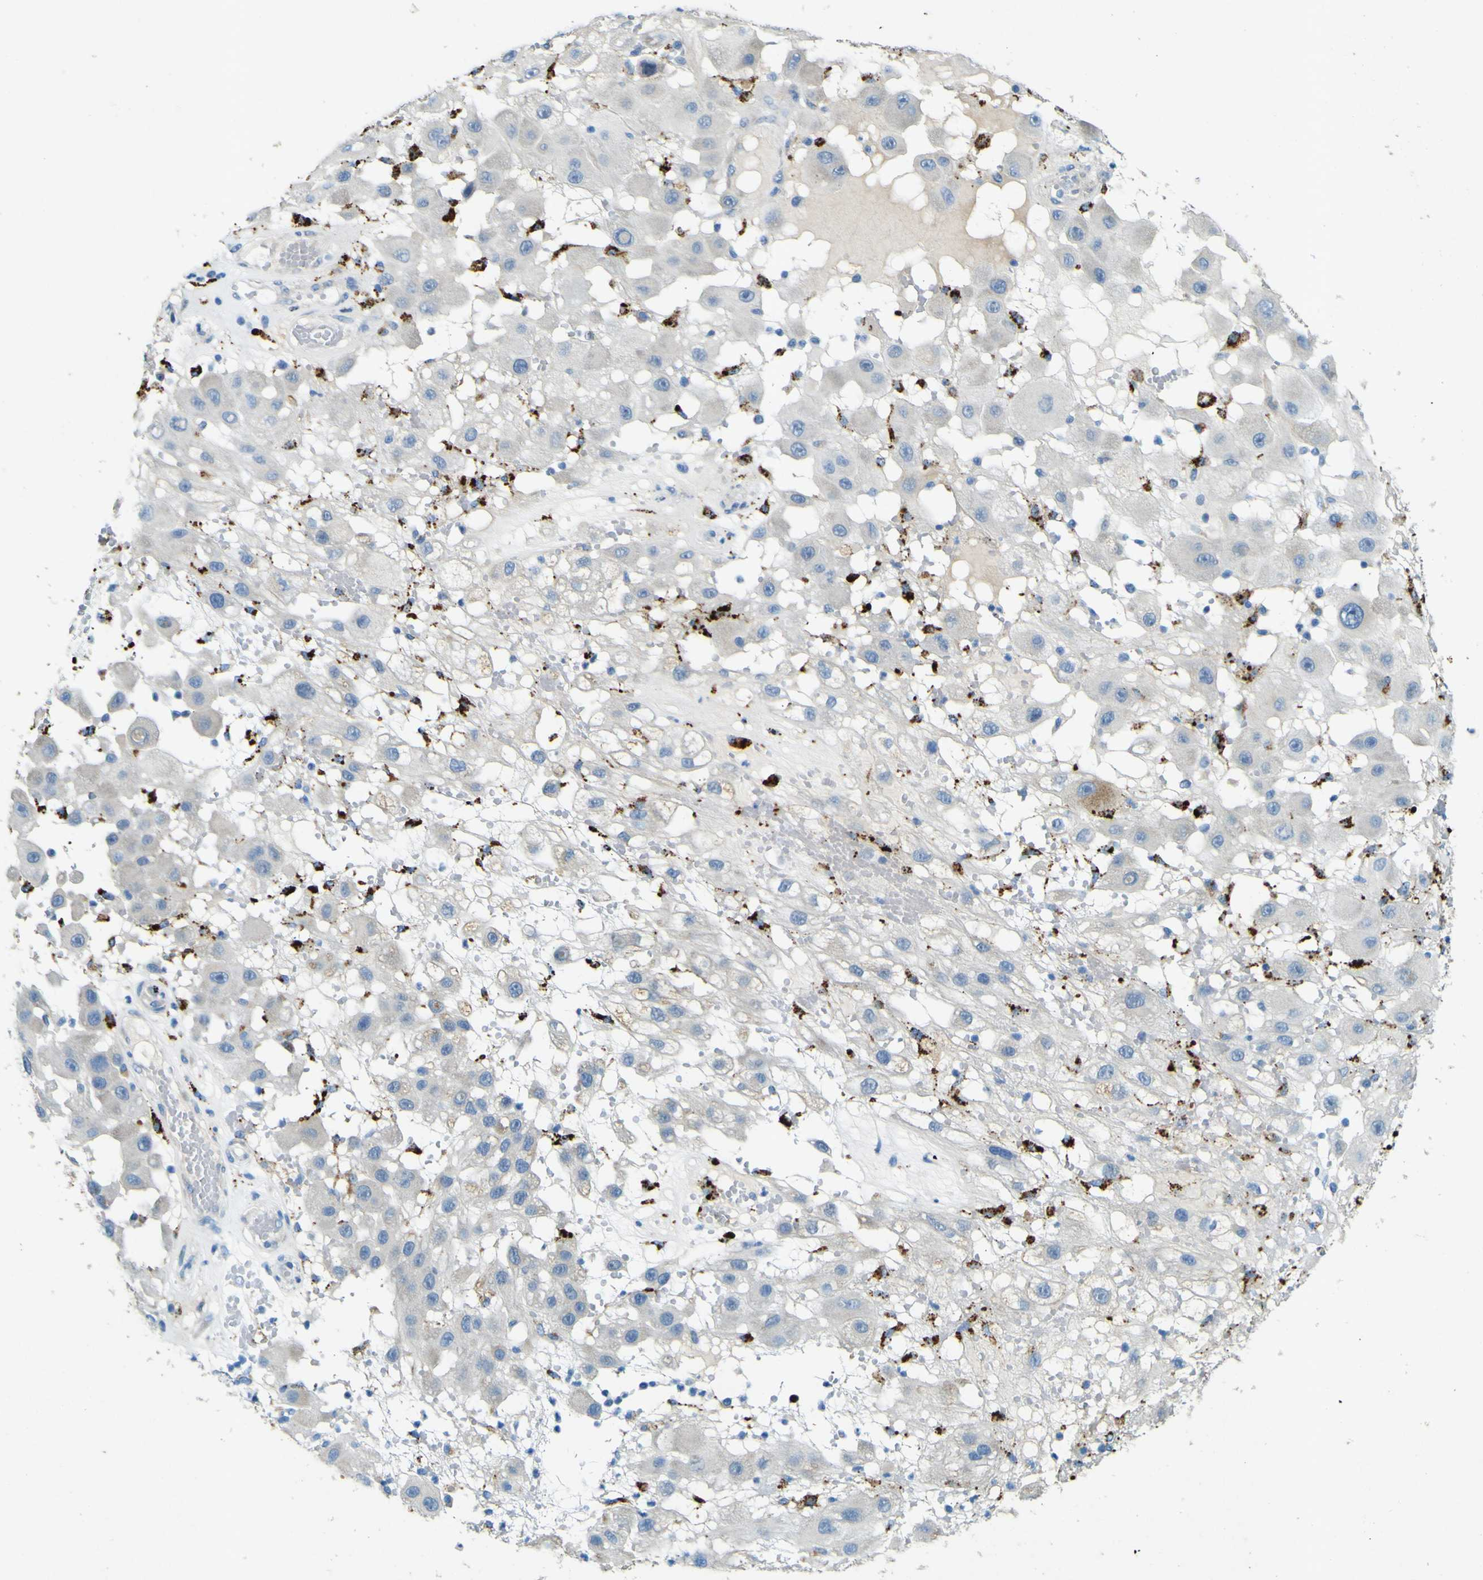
{"staining": {"intensity": "negative", "quantity": "none", "location": "none"}, "tissue": "melanoma", "cell_type": "Tumor cells", "image_type": "cancer", "snomed": [{"axis": "morphology", "description": "Malignant melanoma, NOS"}, {"axis": "topography", "description": "Skin"}], "caption": "Malignant melanoma stained for a protein using immunohistochemistry (IHC) demonstrates no expression tumor cells.", "gene": "PDE9A", "patient": {"sex": "female", "age": 81}}